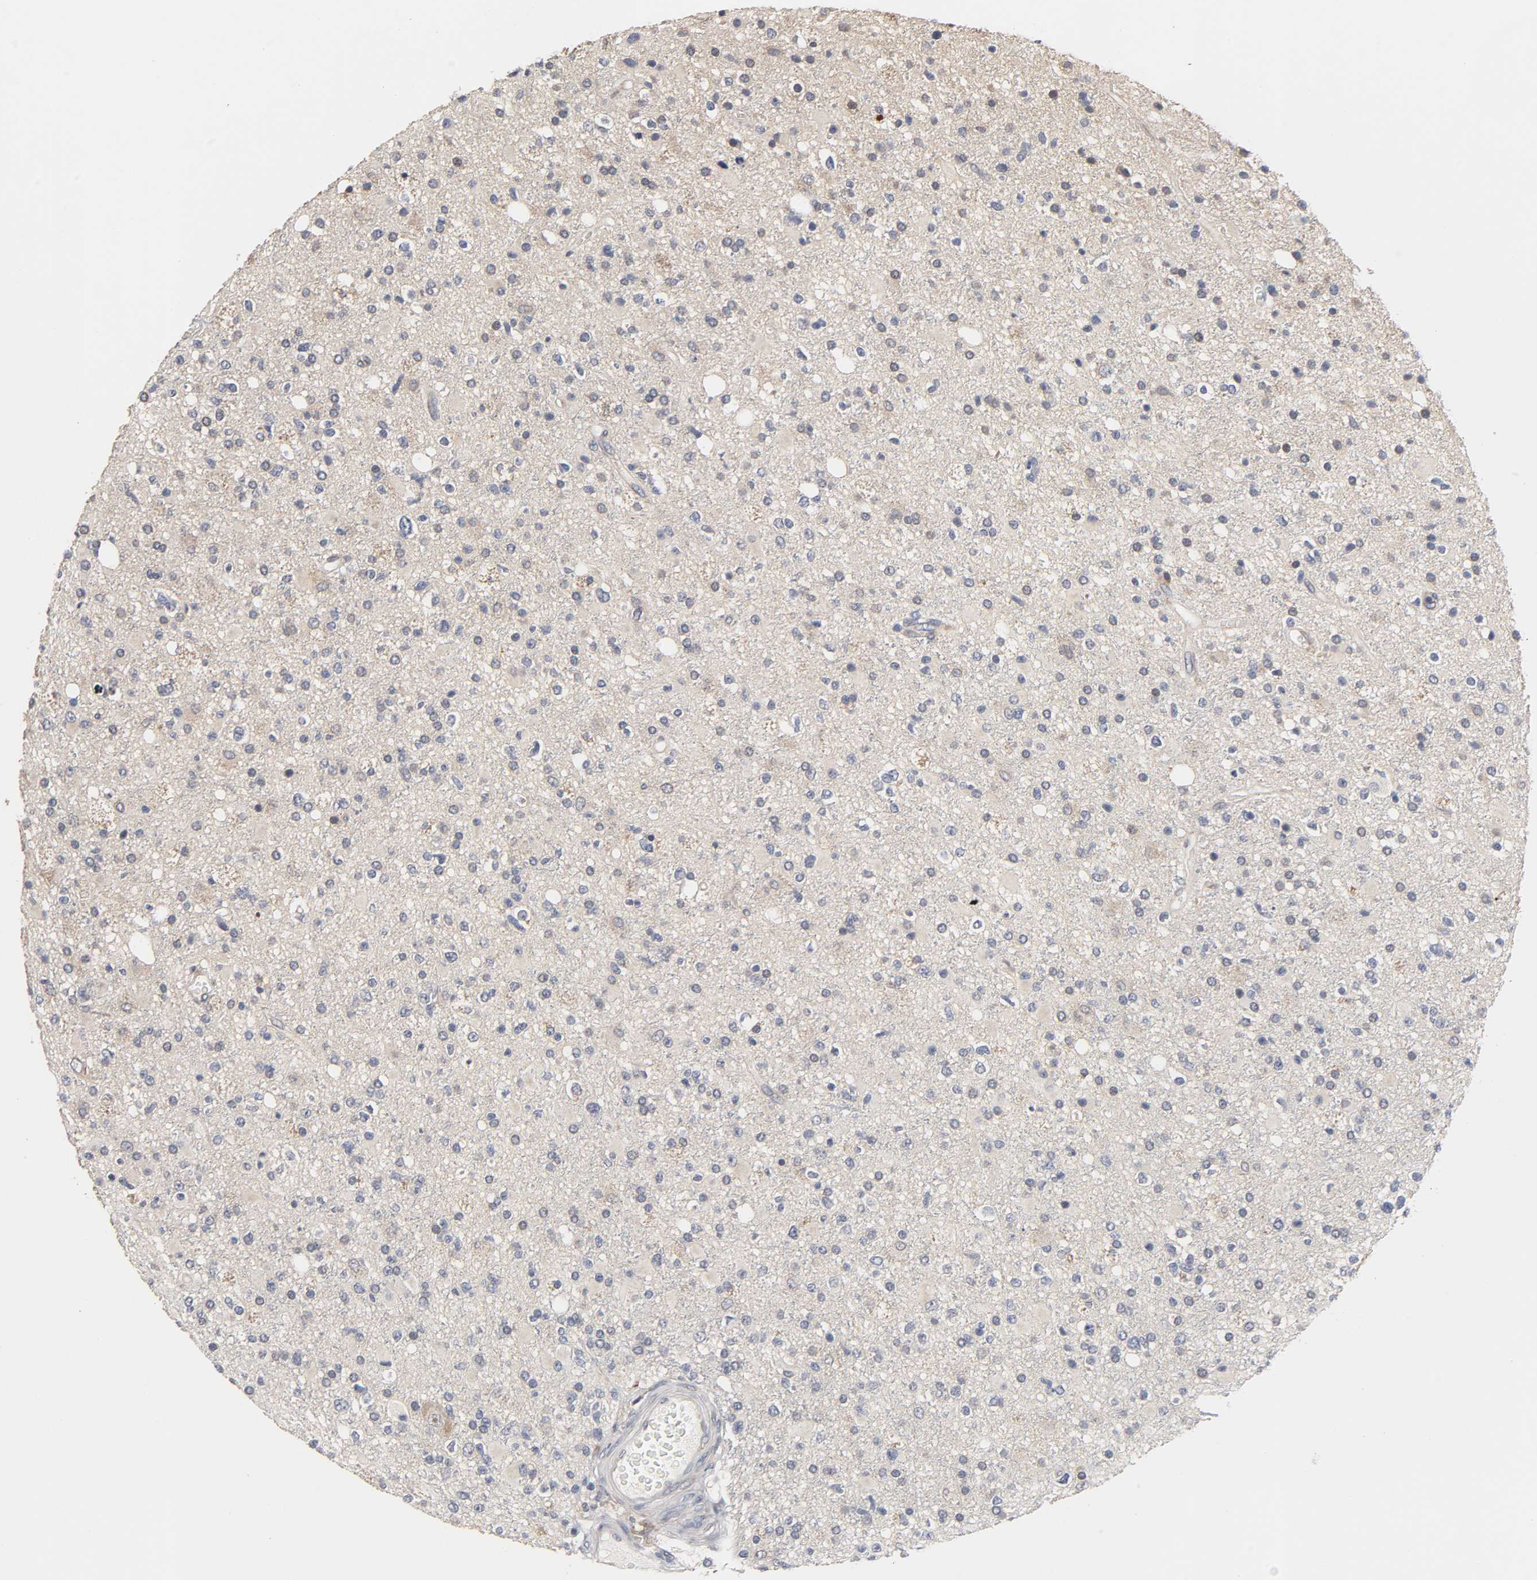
{"staining": {"intensity": "negative", "quantity": "none", "location": "none"}, "tissue": "glioma", "cell_type": "Tumor cells", "image_type": "cancer", "snomed": [{"axis": "morphology", "description": "Glioma, malignant, High grade"}, {"axis": "topography", "description": "Brain"}], "caption": "High magnification brightfield microscopy of high-grade glioma (malignant) stained with DAB (3,3'-diaminobenzidine) (brown) and counterstained with hematoxylin (blue): tumor cells show no significant expression.", "gene": "HDLBP", "patient": {"sex": "male", "age": 33}}